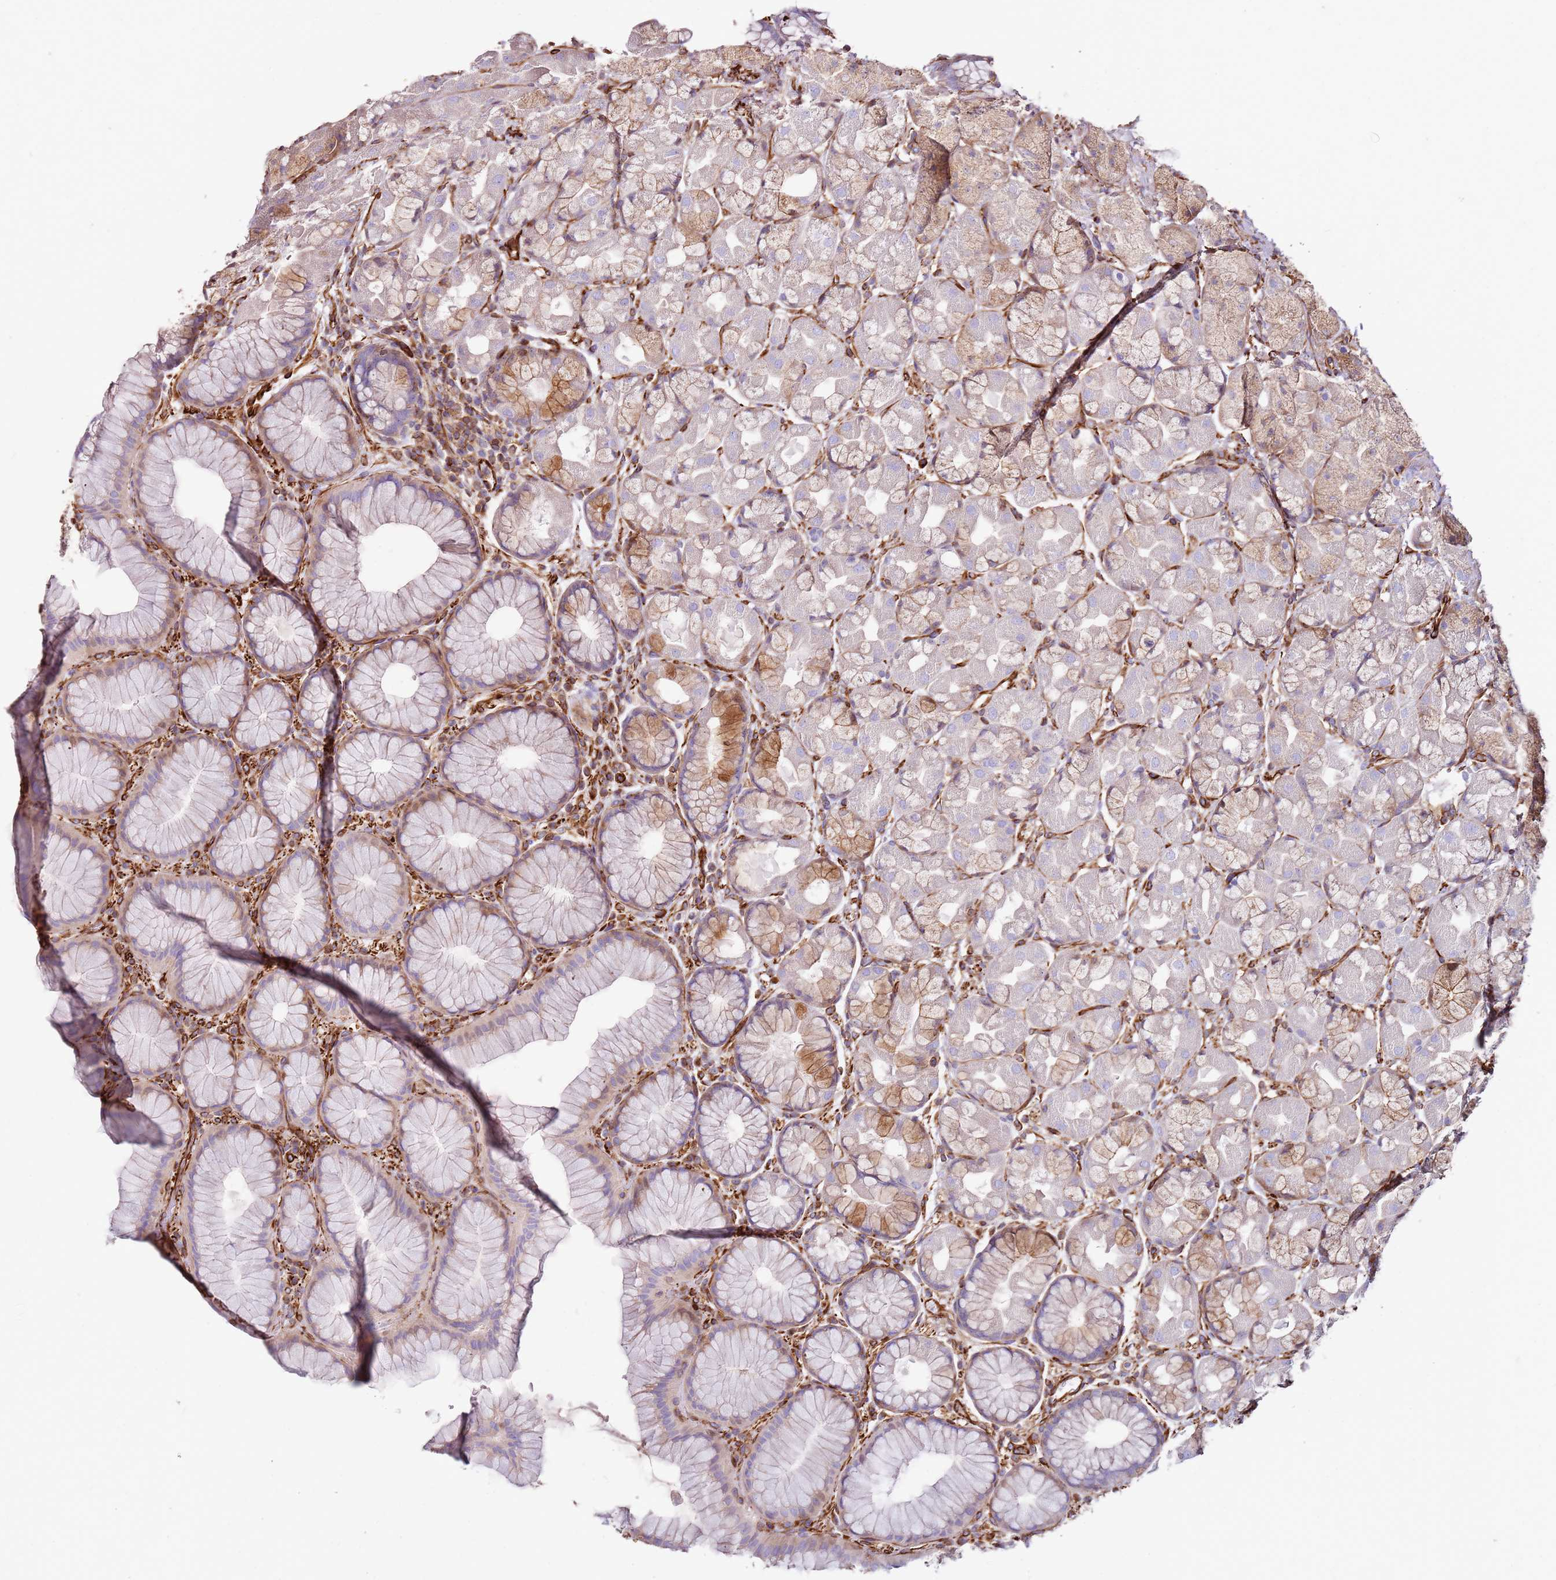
{"staining": {"intensity": "moderate", "quantity": "<25%", "location": "cytoplasmic/membranous"}, "tissue": "stomach", "cell_type": "Glandular cells", "image_type": "normal", "snomed": [{"axis": "morphology", "description": "Normal tissue, NOS"}, {"axis": "topography", "description": "Stomach"}], "caption": "A low amount of moderate cytoplasmic/membranous expression is present in about <25% of glandular cells in unremarkable stomach. (DAB (3,3'-diaminobenzidine) IHC, brown staining for protein, blue staining for nuclei).", "gene": "MRGPRE", "patient": {"sex": "male", "age": 57}}